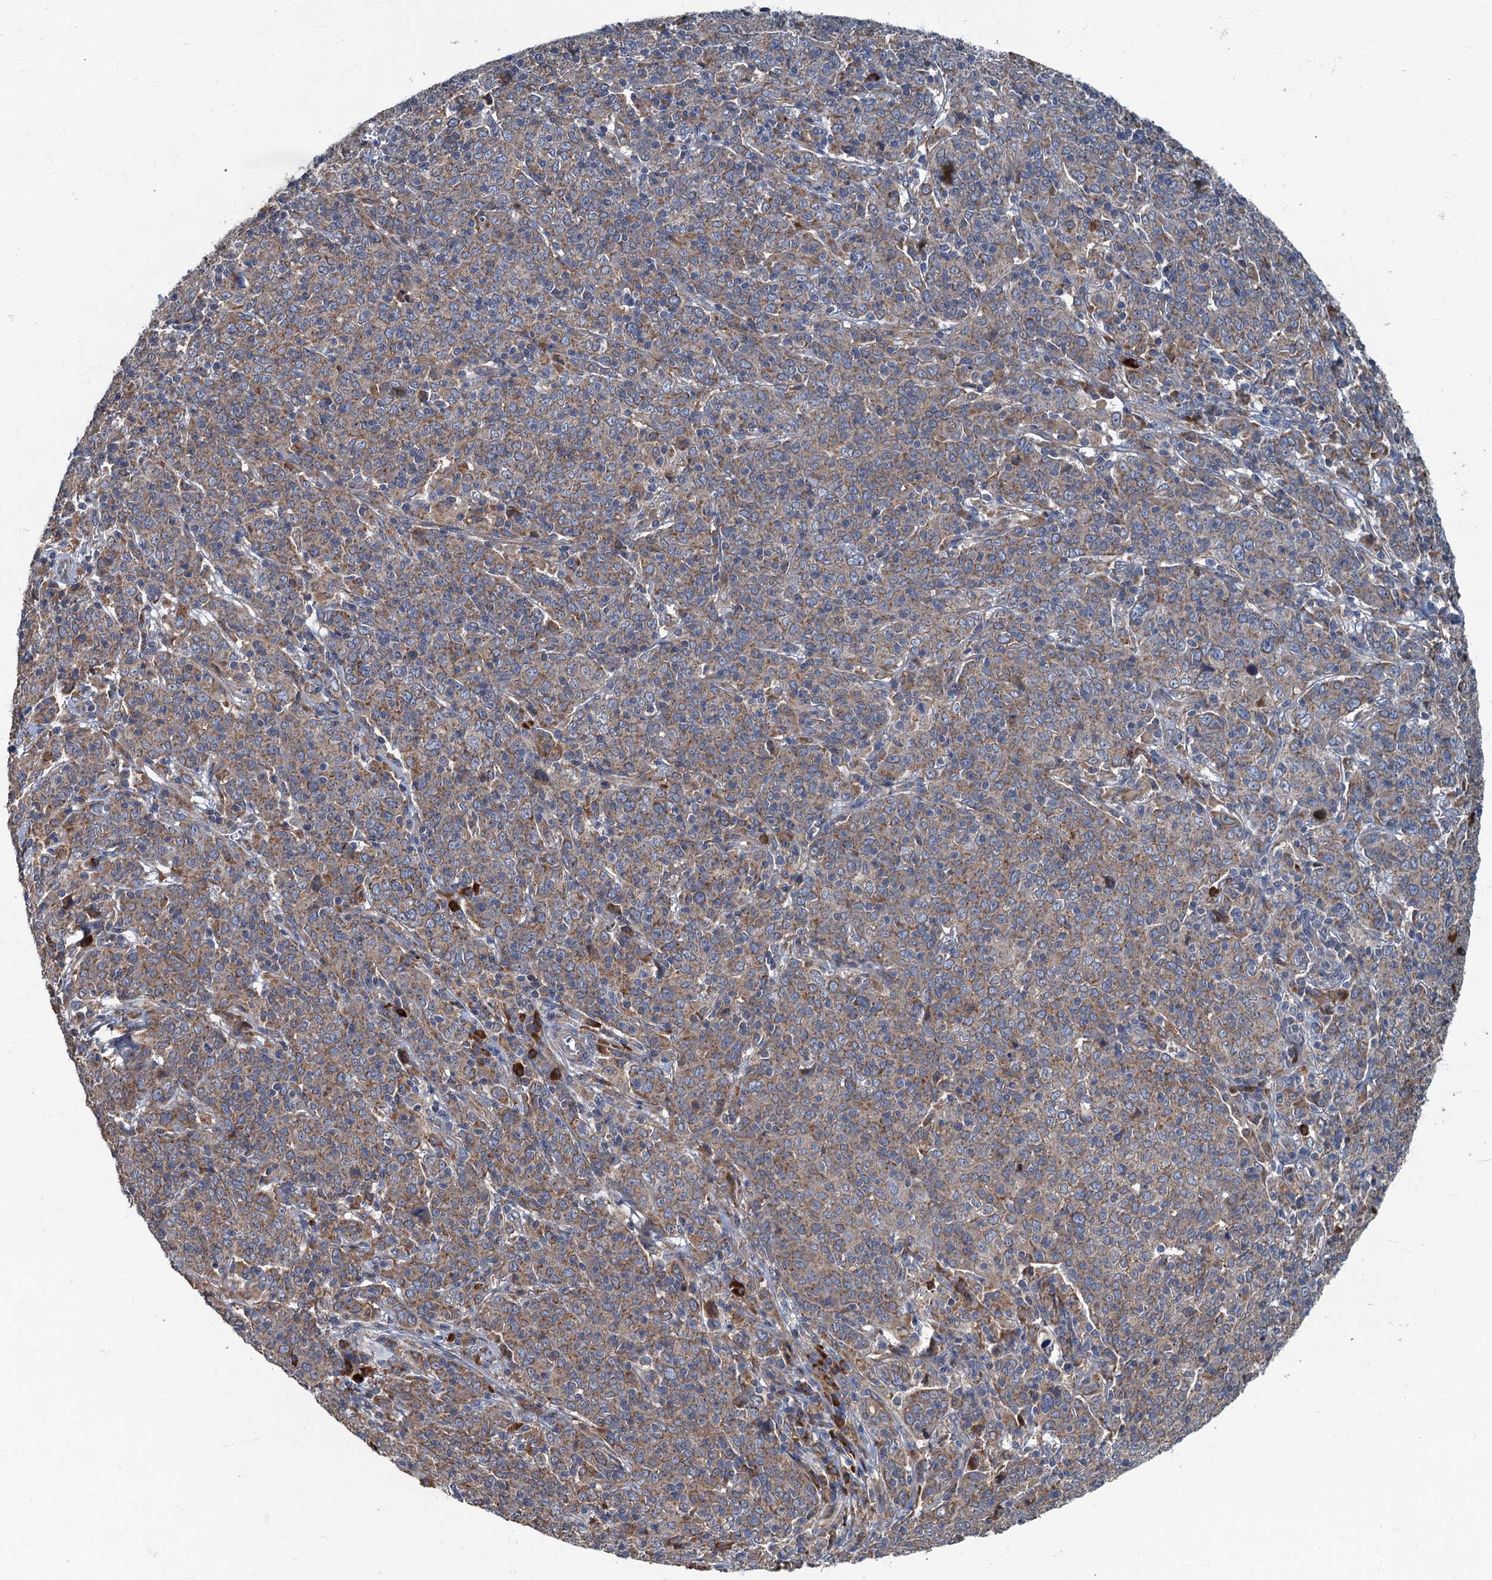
{"staining": {"intensity": "moderate", "quantity": ">75%", "location": "cytoplasmic/membranous"}, "tissue": "cervical cancer", "cell_type": "Tumor cells", "image_type": "cancer", "snomed": [{"axis": "morphology", "description": "Squamous cell carcinoma, NOS"}, {"axis": "topography", "description": "Cervix"}], "caption": "Tumor cells exhibit medium levels of moderate cytoplasmic/membranous positivity in approximately >75% of cells in squamous cell carcinoma (cervical). The staining was performed using DAB (3,3'-diaminobenzidine) to visualize the protein expression in brown, while the nuclei were stained in blue with hematoxylin (Magnification: 20x).", "gene": "SPDYC", "patient": {"sex": "female", "age": 67}}